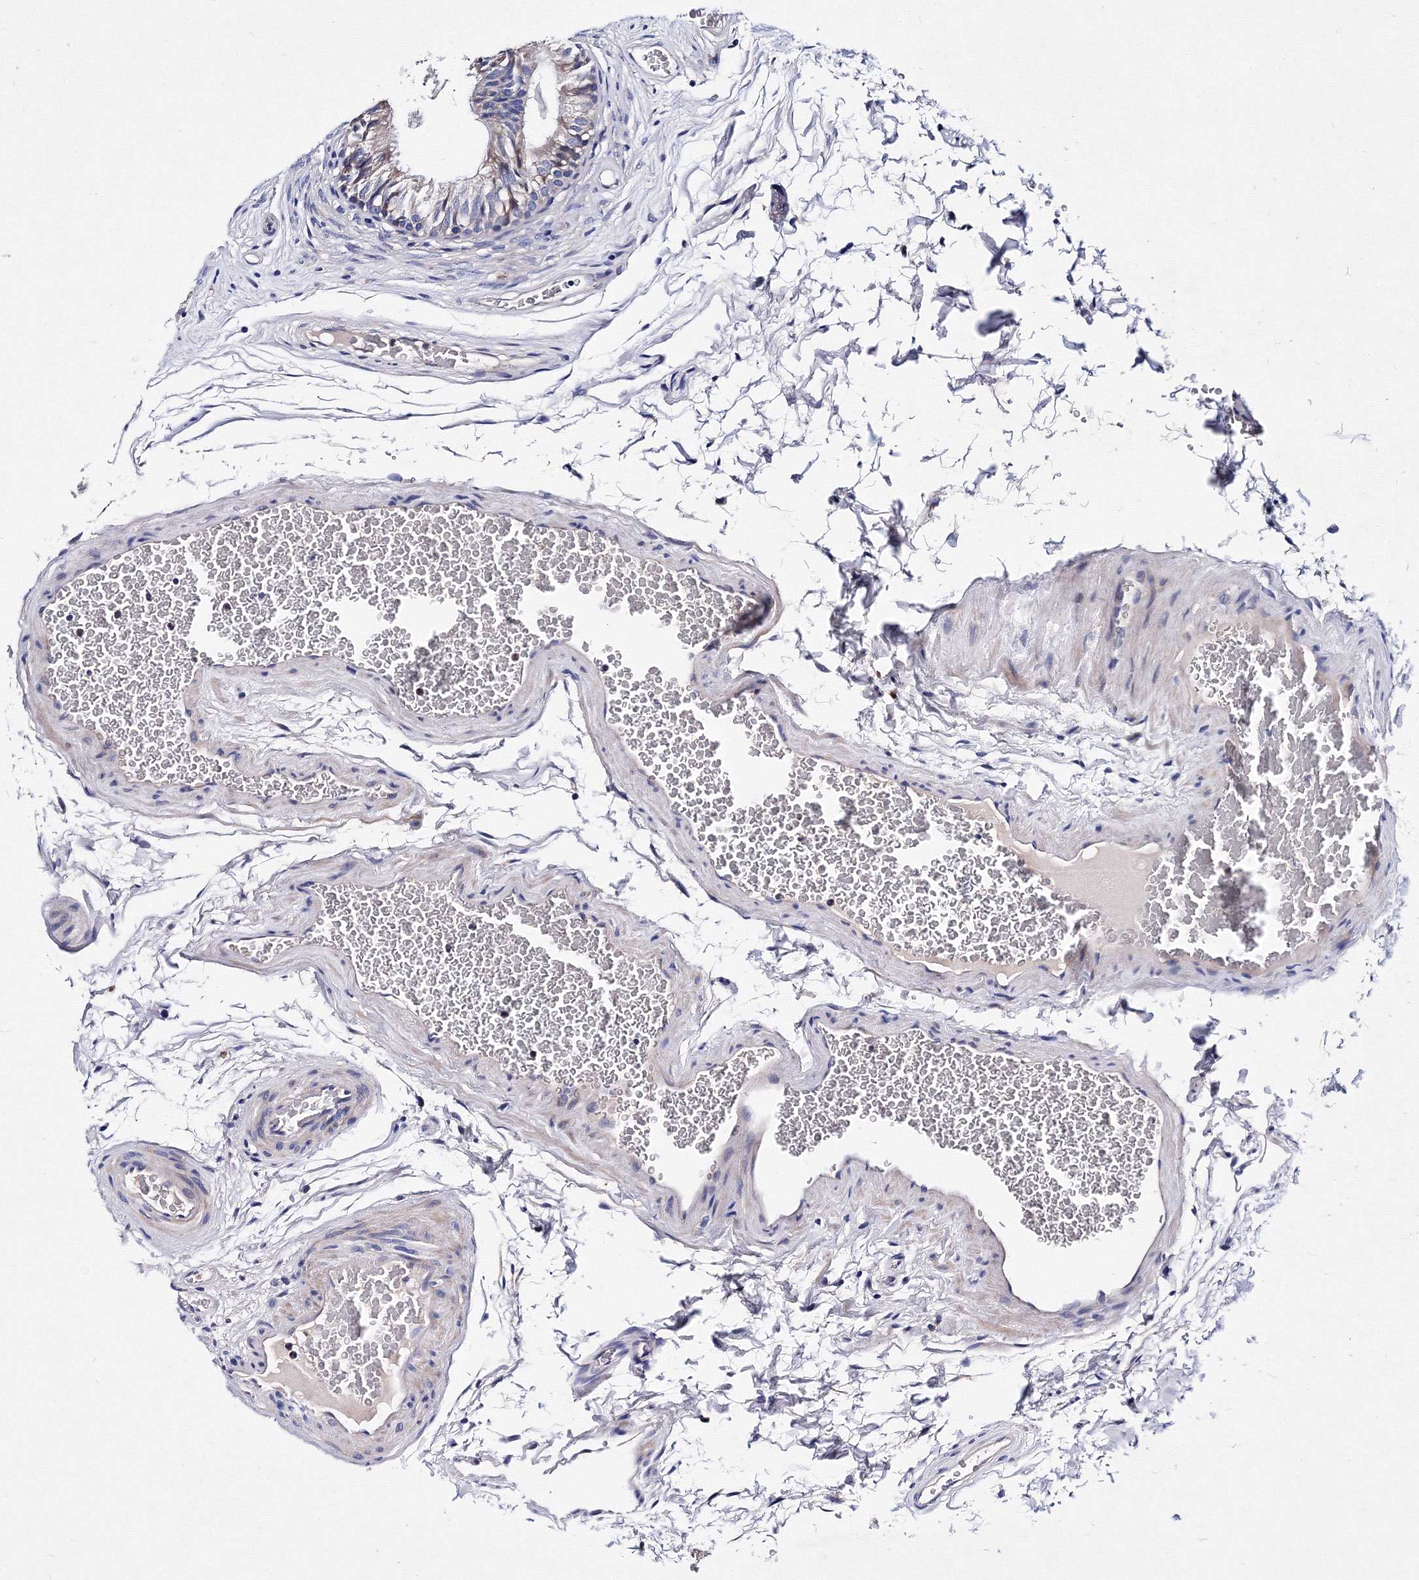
{"staining": {"intensity": "weak", "quantity": "<25%", "location": "cytoplasmic/membranous"}, "tissue": "epididymis", "cell_type": "Glandular cells", "image_type": "normal", "snomed": [{"axis": "morphology", "description": "Normal tissue, NOS"}, {"axis": "topography", "description": "Epididymis"}], "caption": "A micrograph of human epididymis is negative for staining in glandular cells. (Immunohistochemistry, brightfield microscopy, high magnification).", "gene": "TRPM2", "patient": {"sex": "male", "age": 36}}